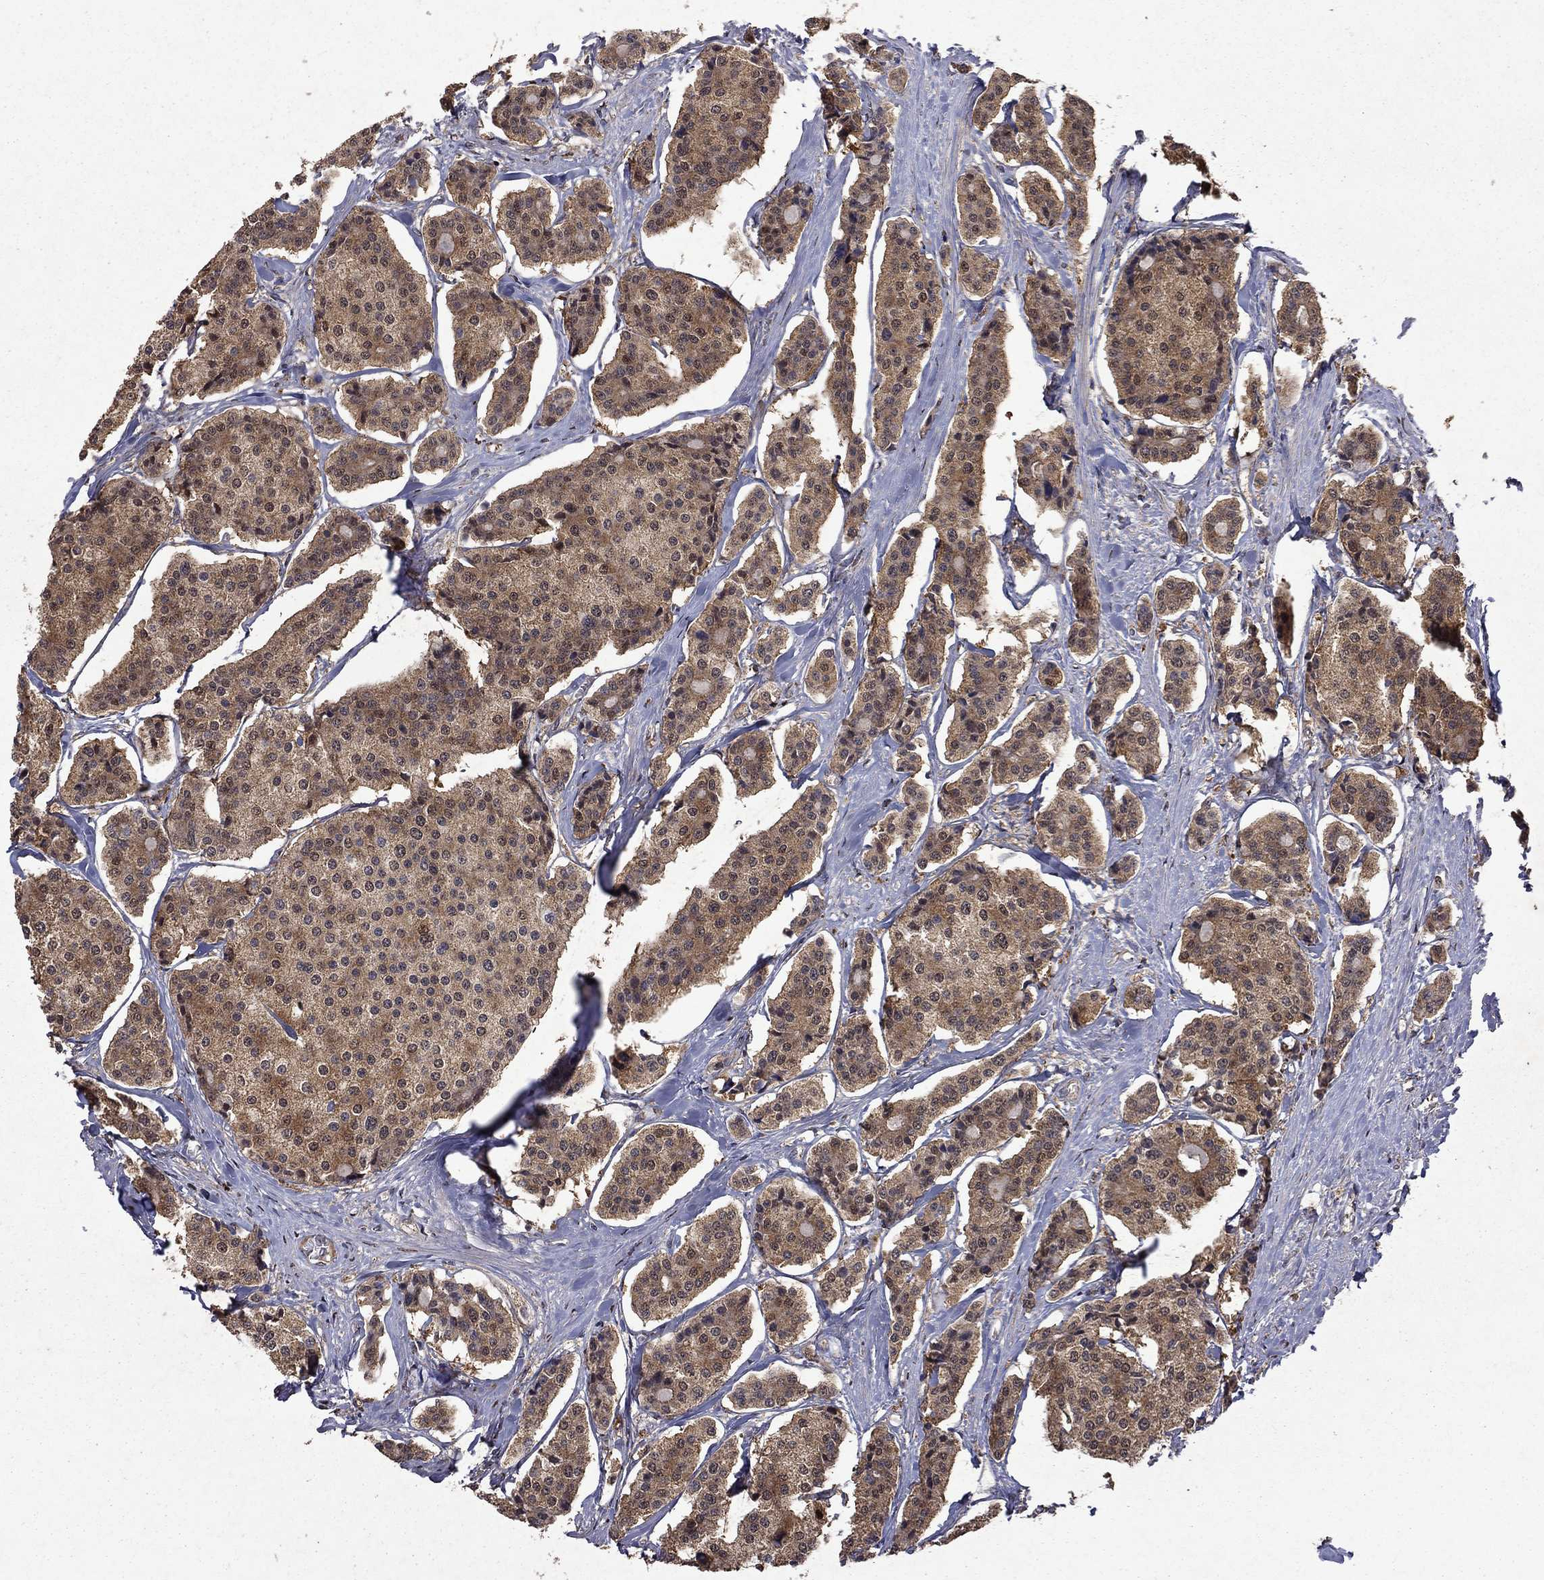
{"staining": {"intensity": "moderate", "quantity": ">75%", "location": "cytoplasmic/membranous"}, "tissue": "carcinoid", "cell_type": "Tumor cells", "image_type": "cancer", "snomed": [{"axis": "morphology", "description": "Carcinoid, malignant, NOS"}, {"axis": "topography", "description": "Small intestine"}], "caption": "Immunohistochemistry photomicrograph of neoplastic tissue: malignant carcinoid stained using IHC displays medium levels of moderate protein expression localized specifically in the cytoplasmic/membranous of tumor cells, appearing as a cytoplasmic/membranous brown color.", "gene": "TTC38", "patient": {"sex": "female", "age": 65}}